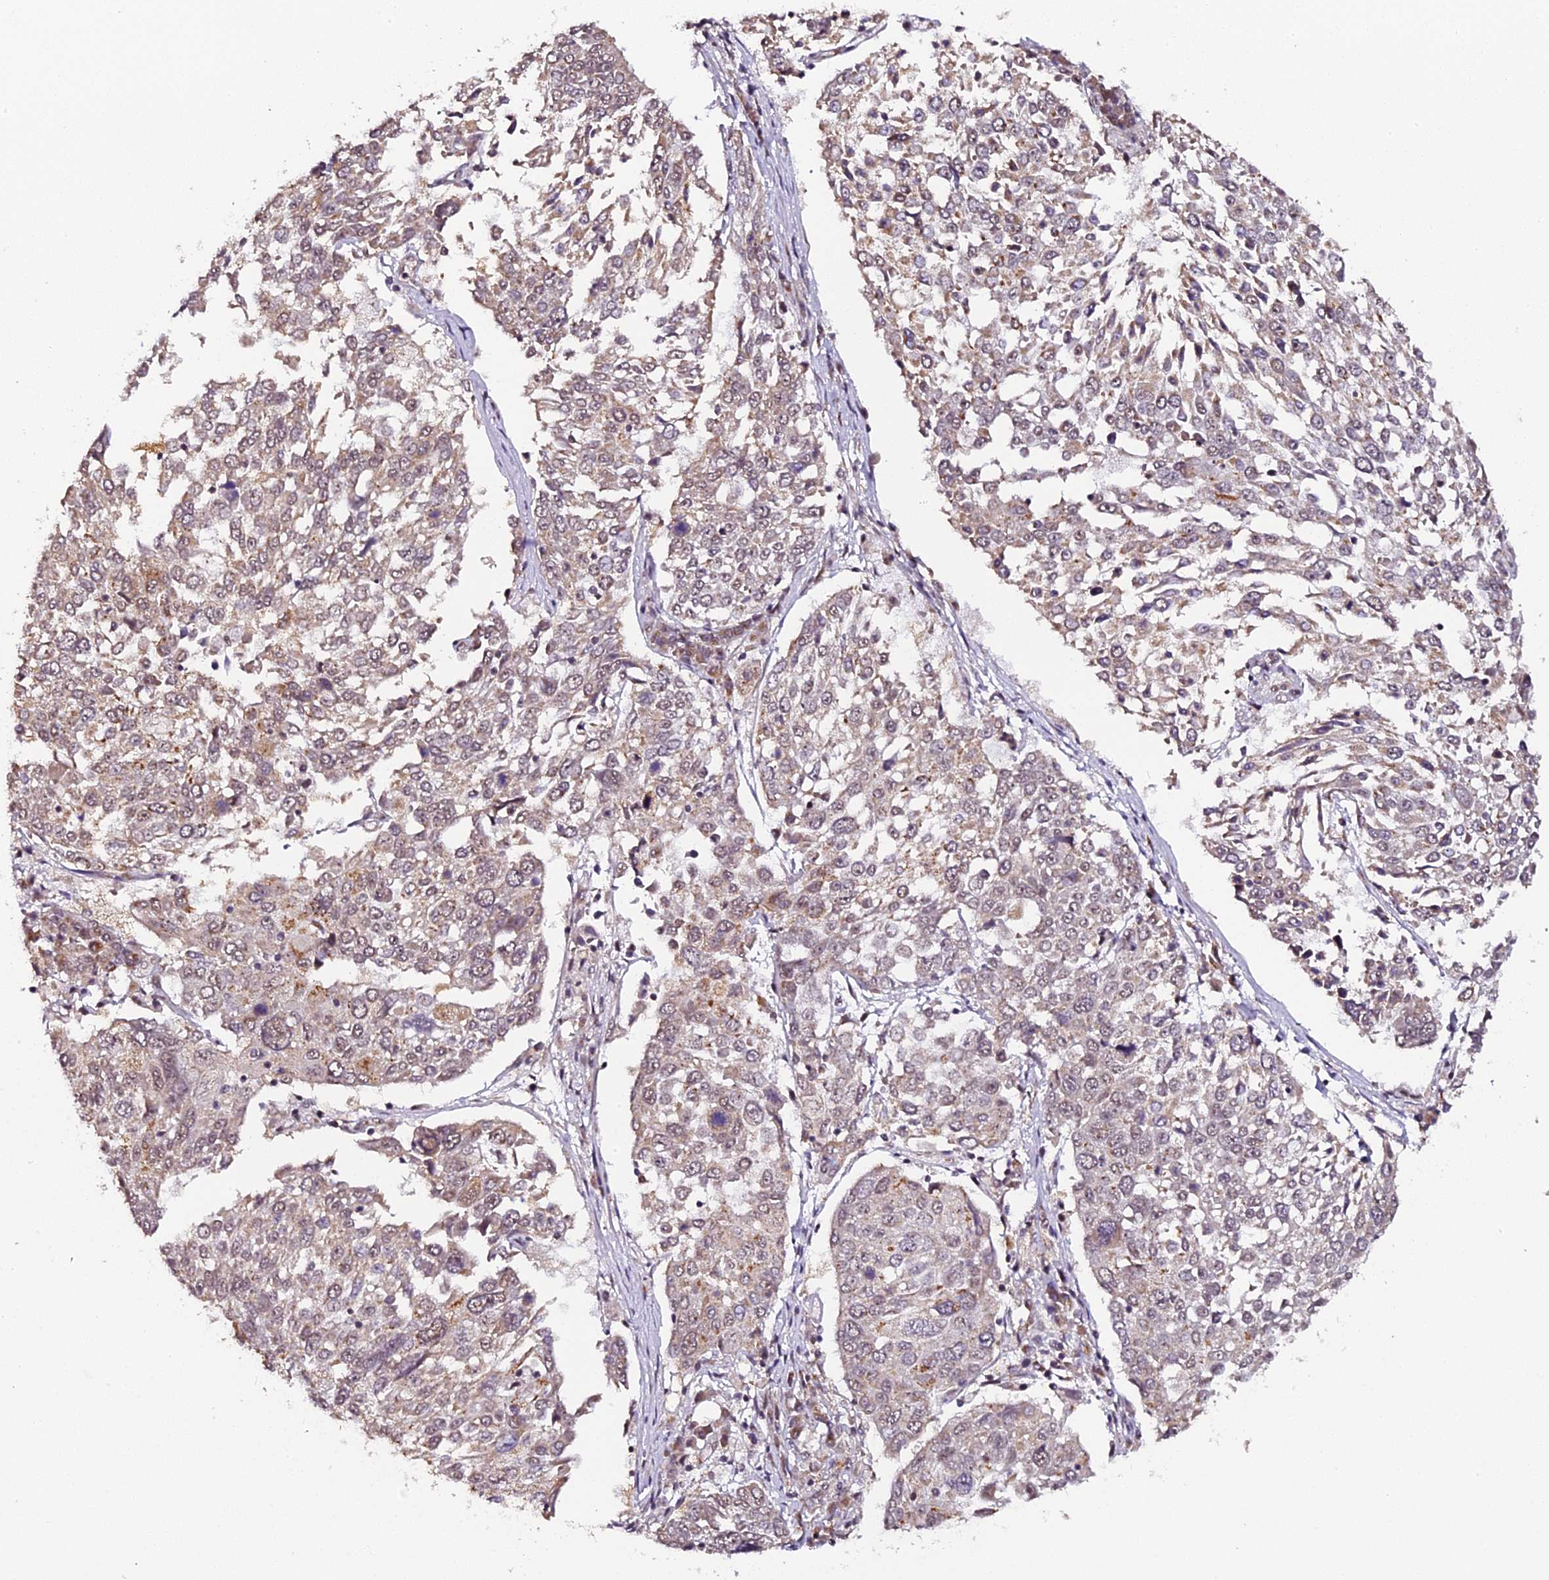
{"staining": {"intensity": "weak", "quantity": "25%-75%", "location": "cytoplasmic/membranous,nuclear"}, "tissue": "lung cancer", "cell_type": "Tumor cells", "image_type": "cancer", "snomed": [{"axis": "morphology", "description": "Squamous cell carcinoma, NOS"}, {"axis": "topography", "description": "Lung"}], "caption": "Immunohistochemical staining of lung cancer (squamous cell carcinoma) shows low levels of weak cytoplasmic/membranous and nuclear positivity in approximately 25%-75% of tumor cells.", "gene": "NCBP1", "patient": {"sex": "male", "age": 65}}